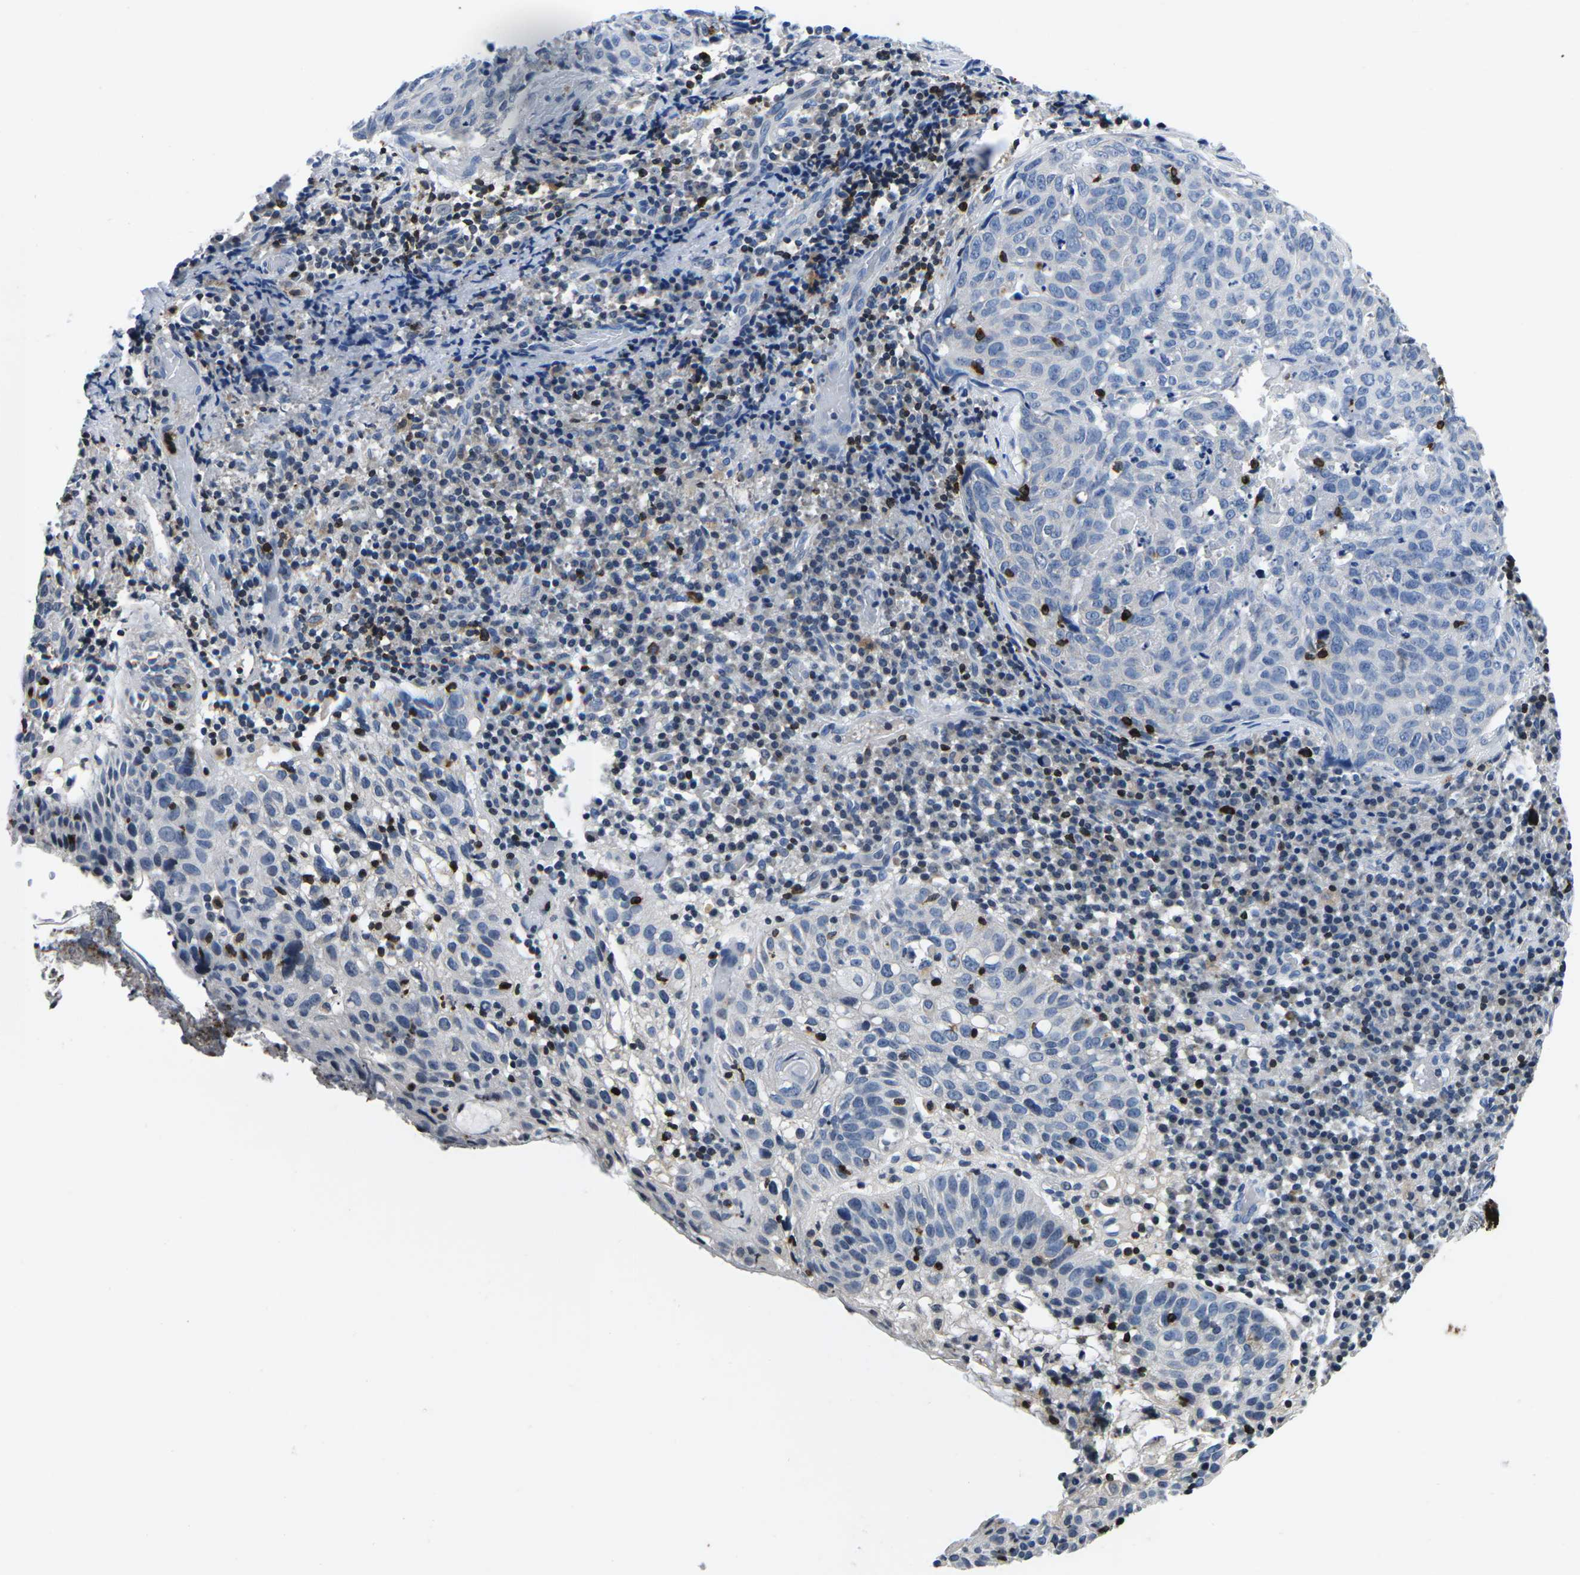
{"staining": {"intensity": "negative", "quantity": "none", "location": "none"}, "tissue": "skin cancer", "cell_type": "Tumor cells", "image_type": "cancer", "snomed": [{"axis": "morphology", "description": "Squamous cell carcinoma in situ, NOS"}, {"axis": "morphology", "description": "Squamous cell carcinoma, NOS"}, {"axis": "topography", "description": "Skin"}], "caption": "IHC of human skin cancer demonstrates no expression in tumor cells.", "gene": "CTSW", "patient": {"sex": "male", "age": 93}}